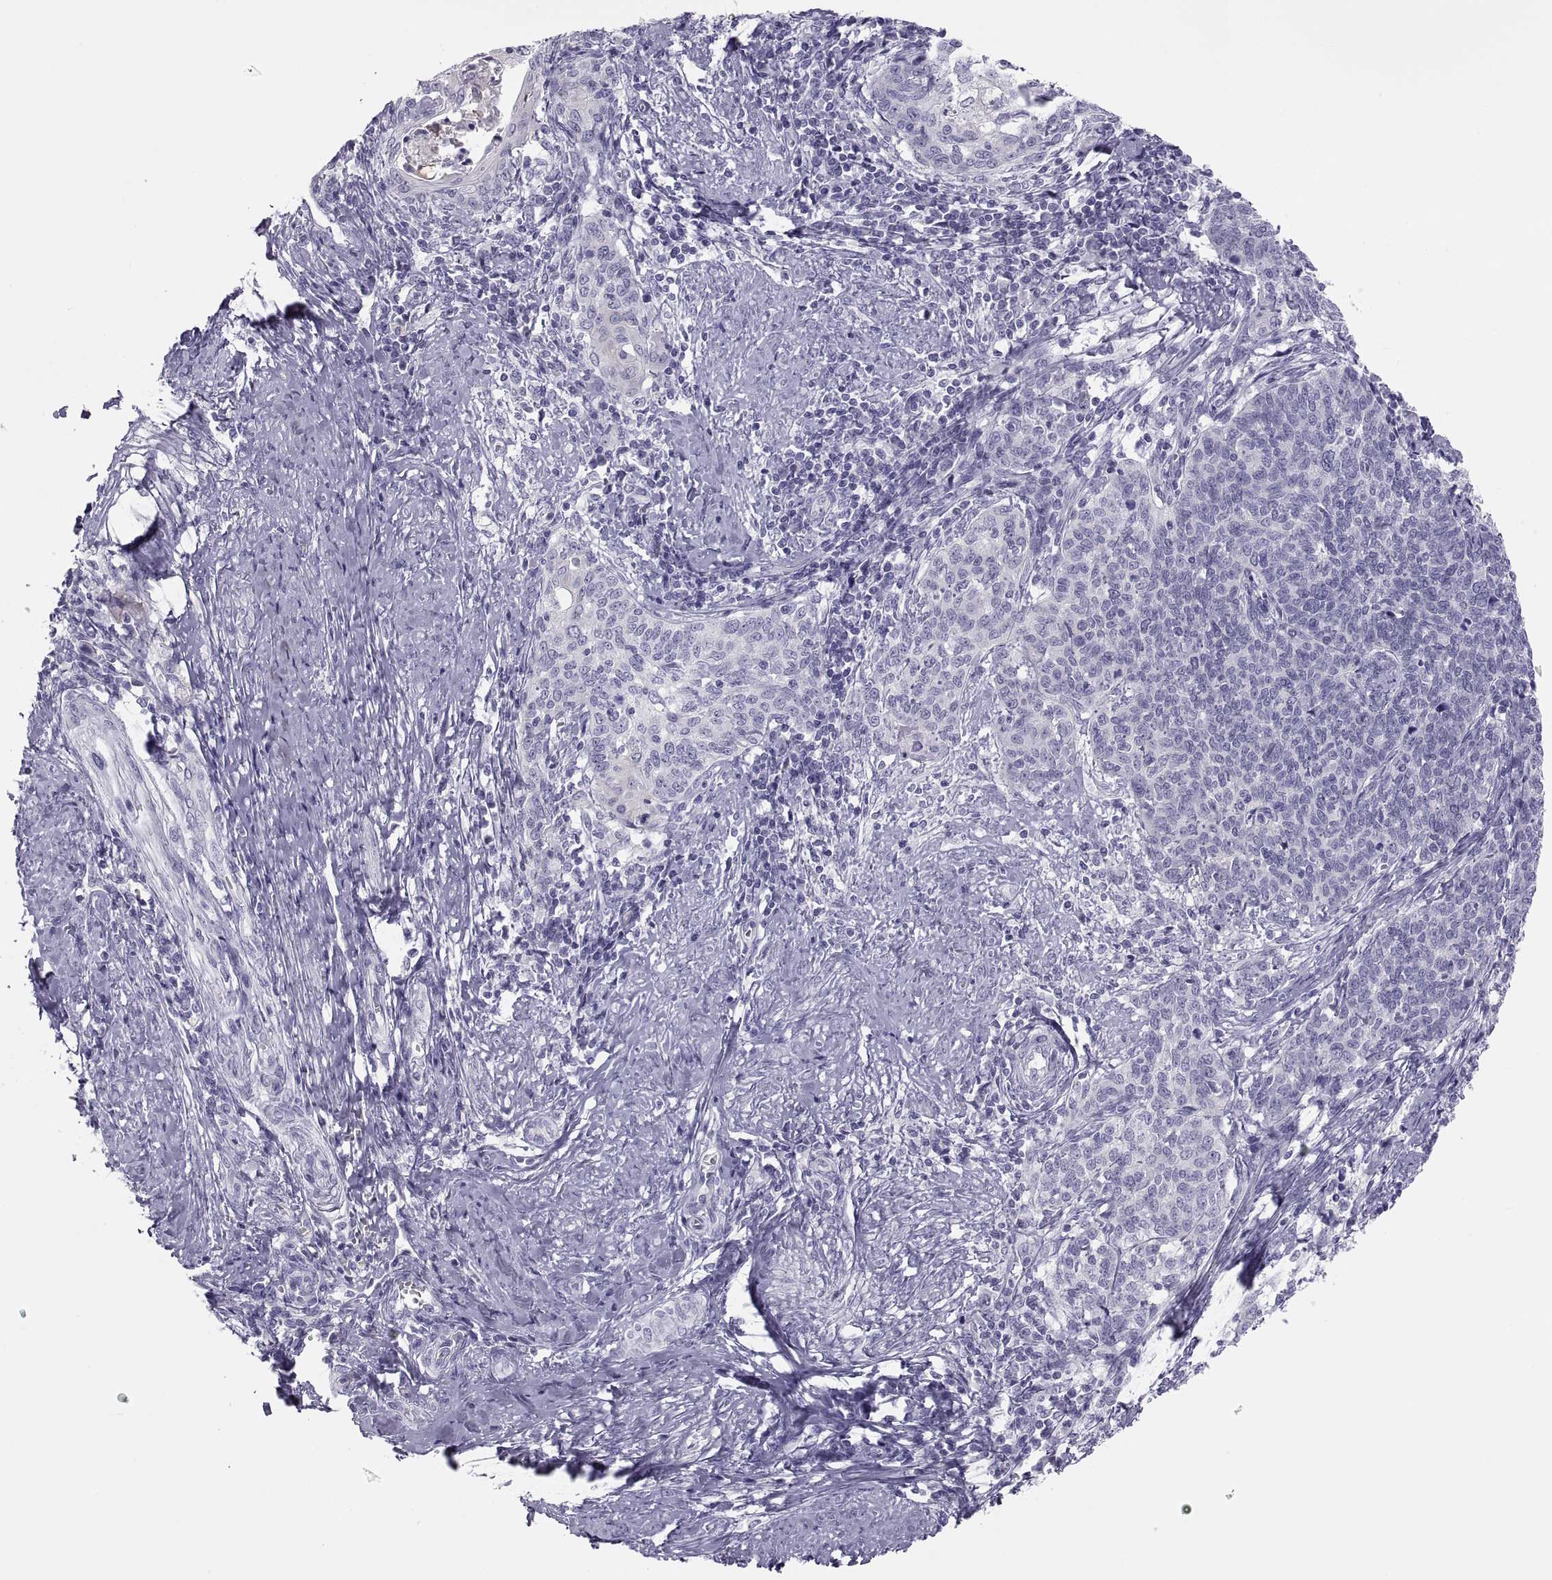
{"staining": {"intensity": "negative", "quantity": "none", "location": "none"}, "tissue": "cervical cancer", "cell_type": "Tumor cells", "image_type": "cancer", "snomed": [{"axis": "morphology", "description": "Squamous cell carcinoma, NOS"}, {"axis": "topography", "description": "Cervix"}], "caption": "A high-resolution image shows immunohistochemistry (IHC) staining of cervical cancer, which reveals no significant staining in tumor cells.", "gene": "MAGEB2", "patient": {"sex": "female", "age": 39}}